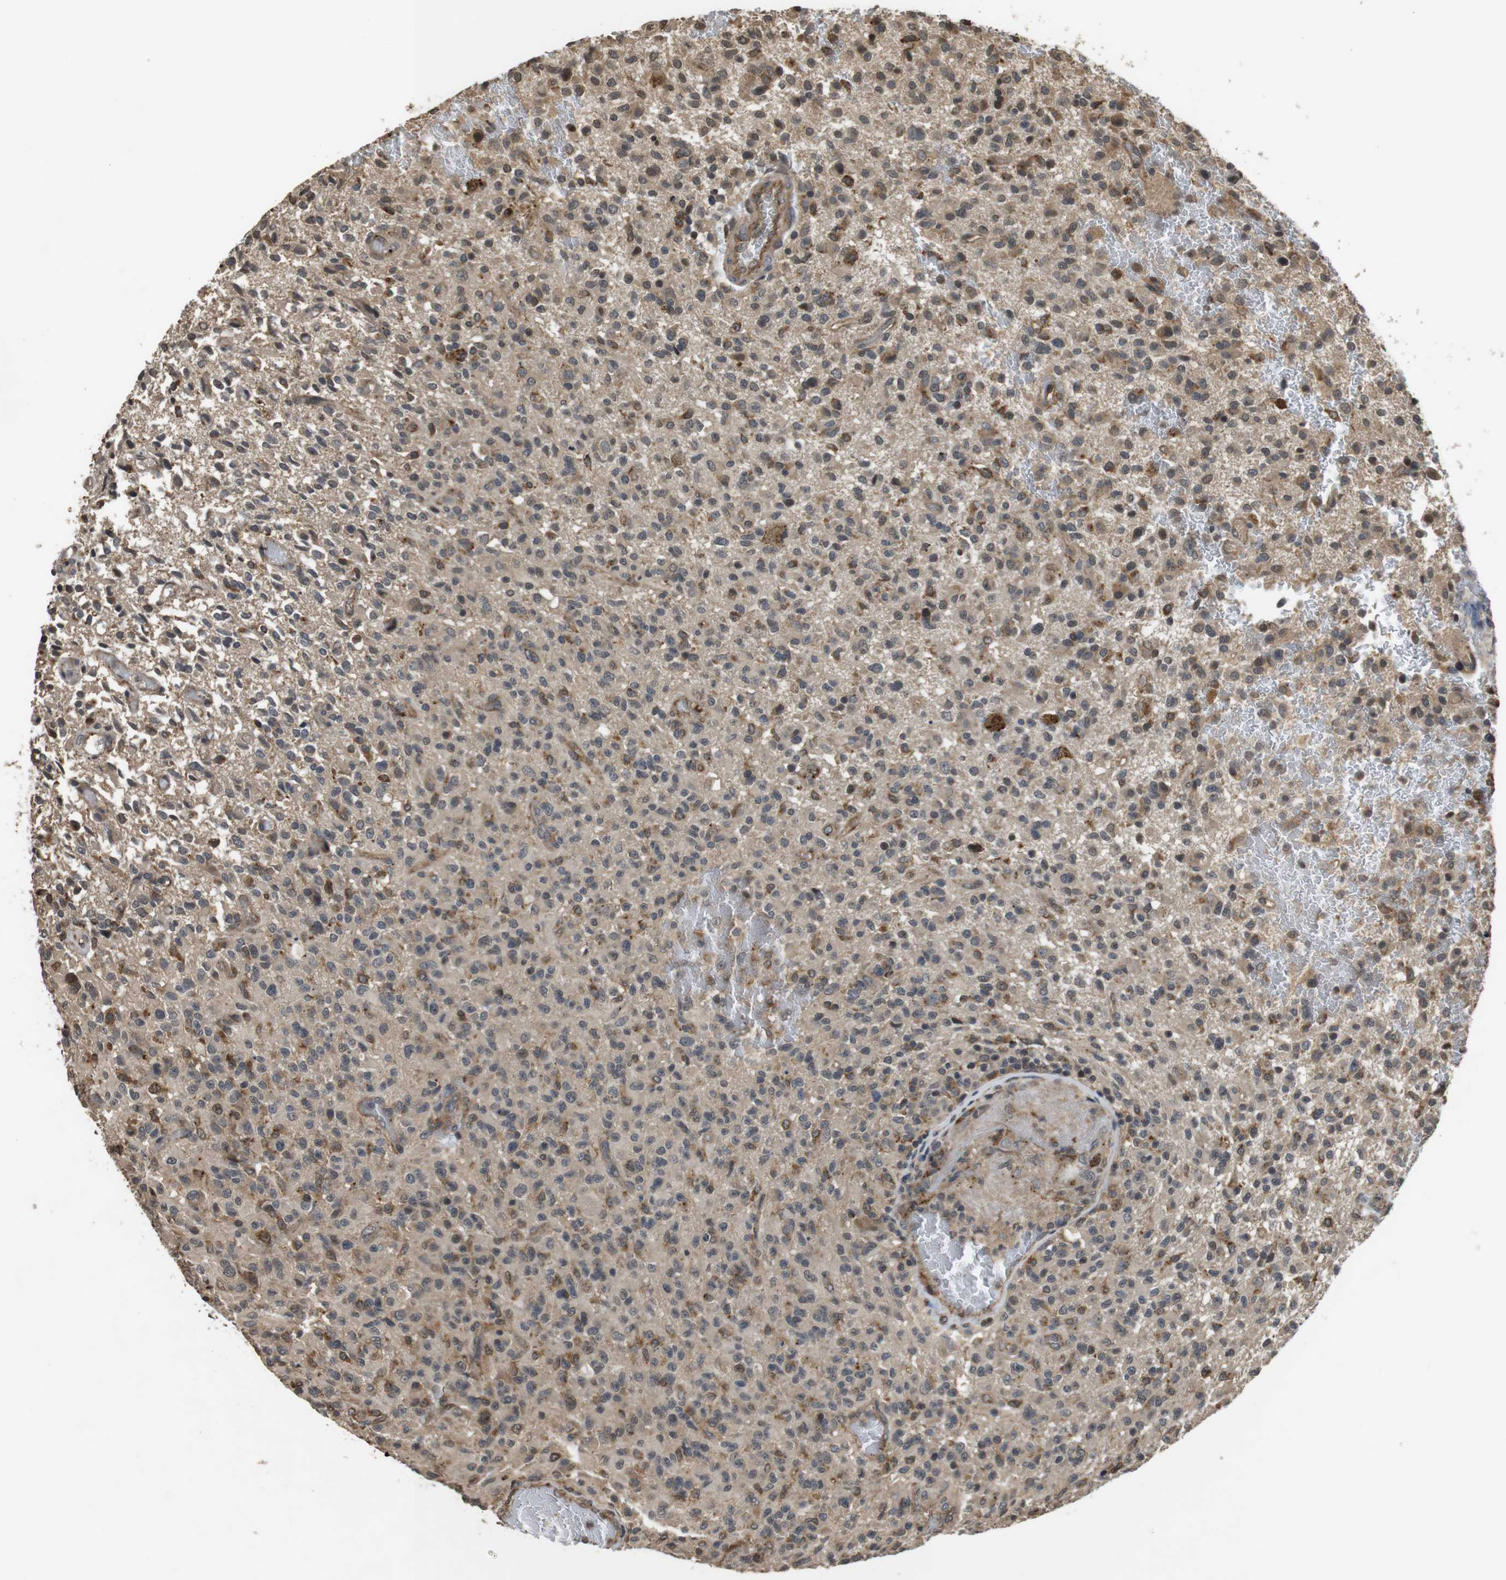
{"staining": {"intensity": "moderate", "quantity": "25%-75%", "location": "cytoplasmic/membranous"}, "tissue": "glioma", "cell_type": "Tumor cells", "image_type": "cancer", "snomed": [{"axis": "morphology", "description": "Glioma, malignant, High grade"}, {"axis": "topography", "description": "Brain"}], "caption": "Tumor cells exhibit moderate cytoplasmic/membranous staining in approximately 25%-75% of cells in glioma. Nuclei are stained in blue.", "gene": "FZD10", "patient": {"sex": "male", "age": 71}}